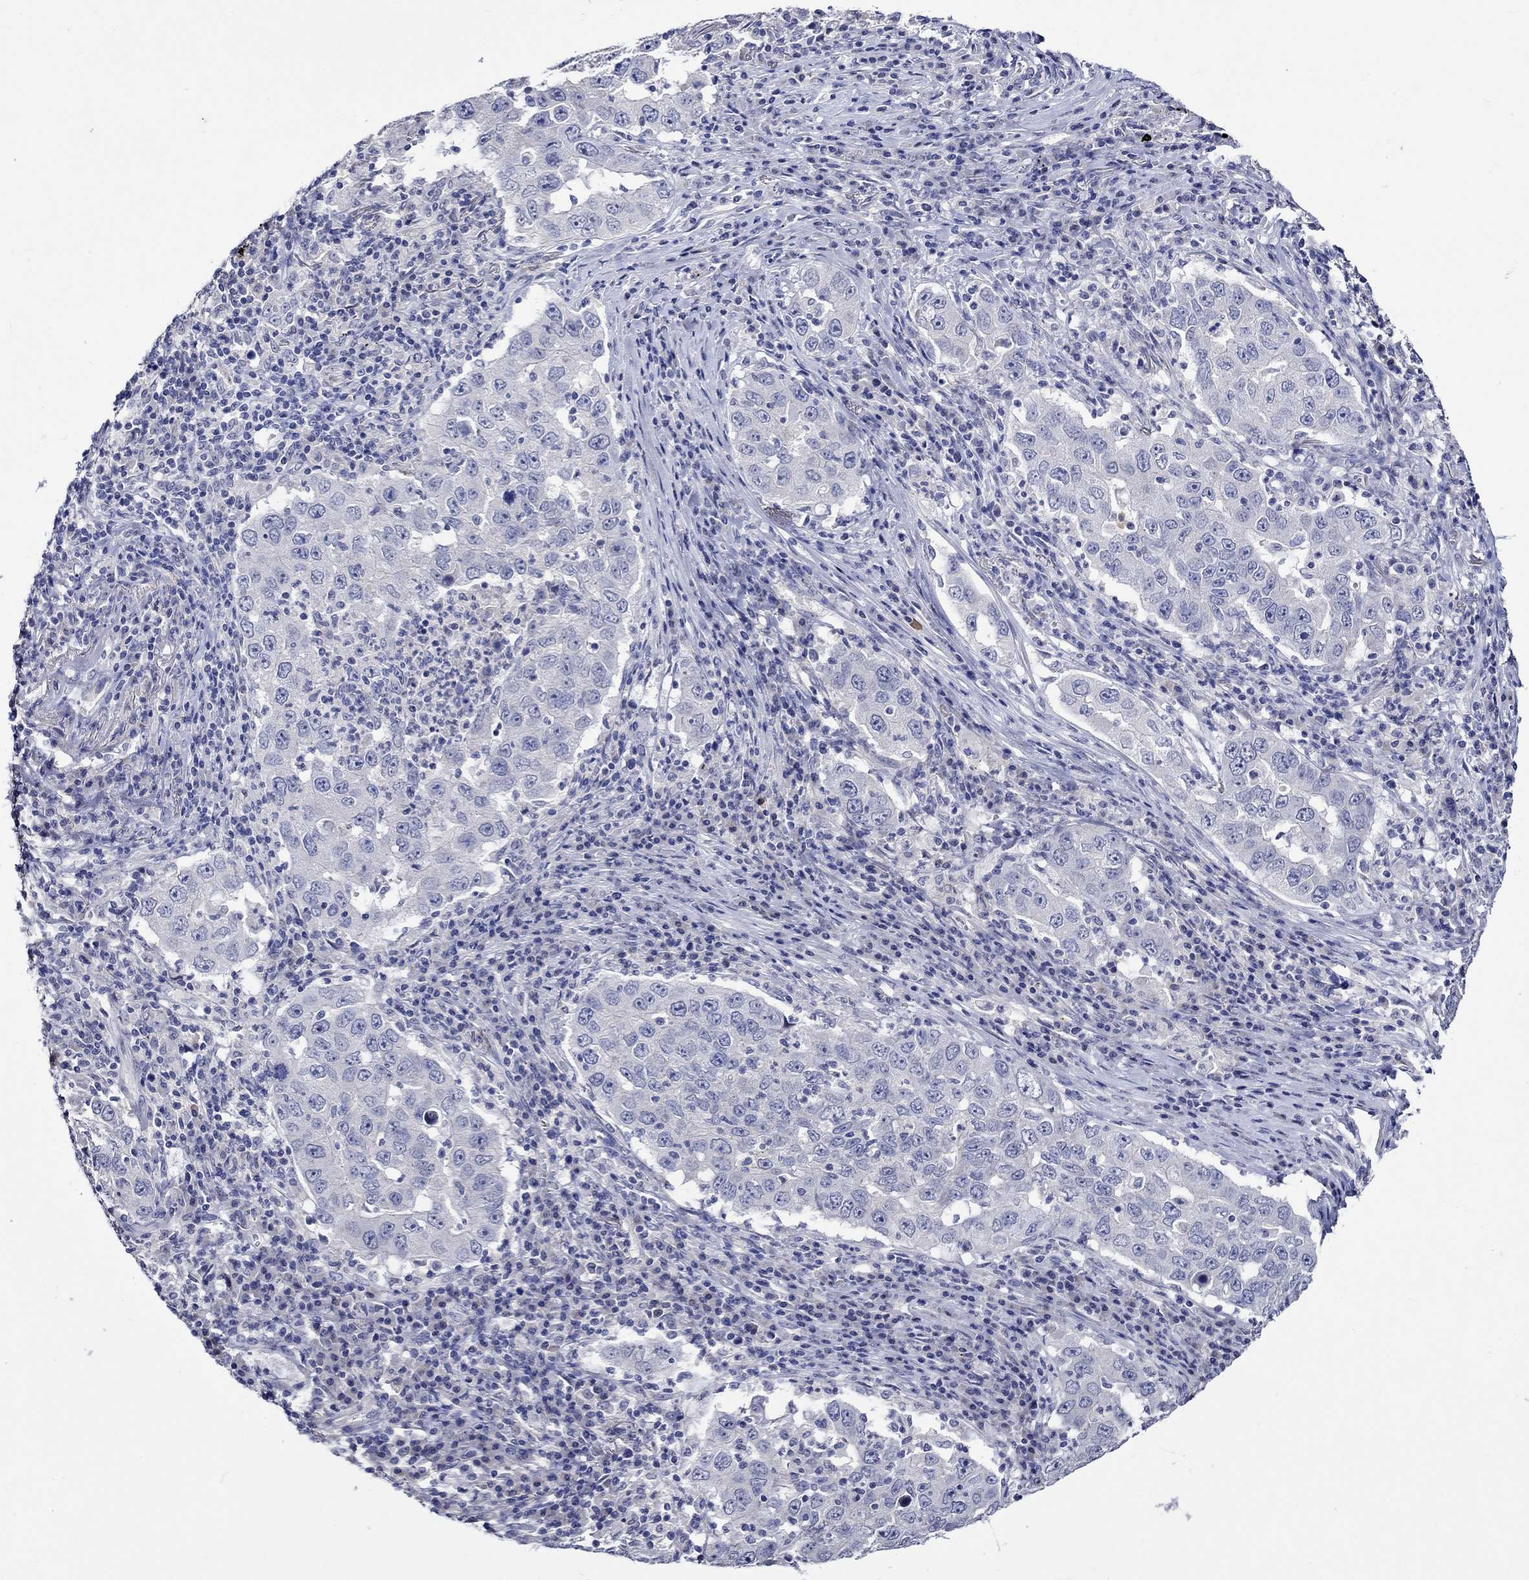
{"staining": {"intensity": "negative", "quantity": "none", "location": "none"}, "tissue": "lung cancer", "cell_type": "Tumor cells", "image_type": "cancer", "snomed": [{"axis": "morphology", "description": "Adenocarcinoma, NOS"}, {"axis": "topography", "description": "Lung"}], "caption": "Immunohistochemistry of human lung cancer (adenocarcinoma) shows no expression in tumor cells.", "gene": "CRYAB", "patient": {"sex": "male", "age": 73}}